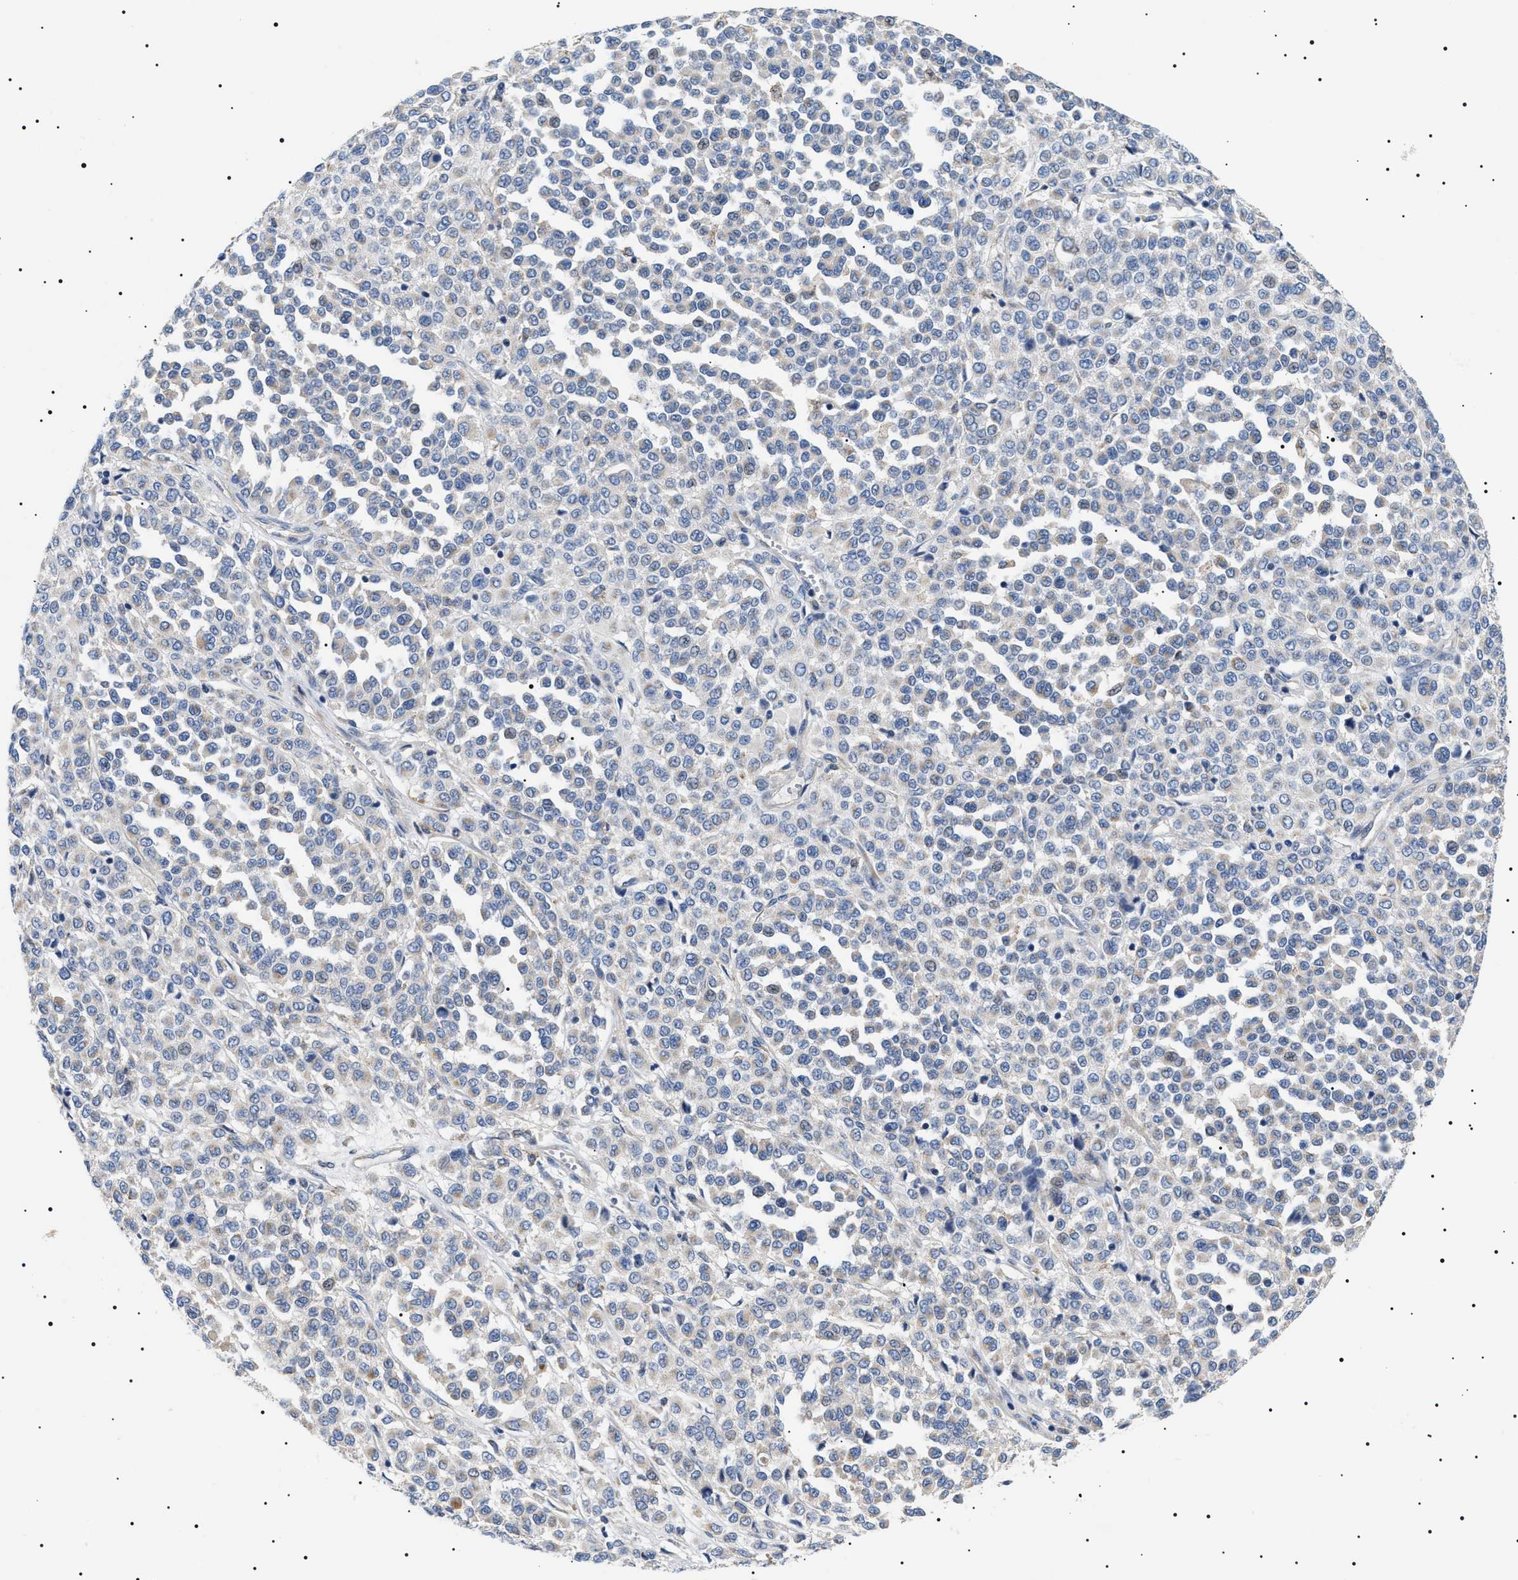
{"staining": {"intensity": "negative", "quantity": "none", "location": "none"}, "tissue": "melanoma", "cell_type": "Tumor cells", "image_type": "cancer", "snomed": [{"axis": "morphology", "description": "Malignant melanoma, Metastatic site"}, {"axis": "topography", "description": "Pancreas"}], "caption": "The micrograph exhibits no staining of tumor cells in malignant melanoma (metastatic site). The staining was performed using DAB (3,3'-diaminobenzidine) to visualize the protein expression in brown, while the nuclei were stained in blue with hematoxylin (Magnification: 20x).", "gene": "TMEM222", "patient": {"sex": "female", "age": 30}}